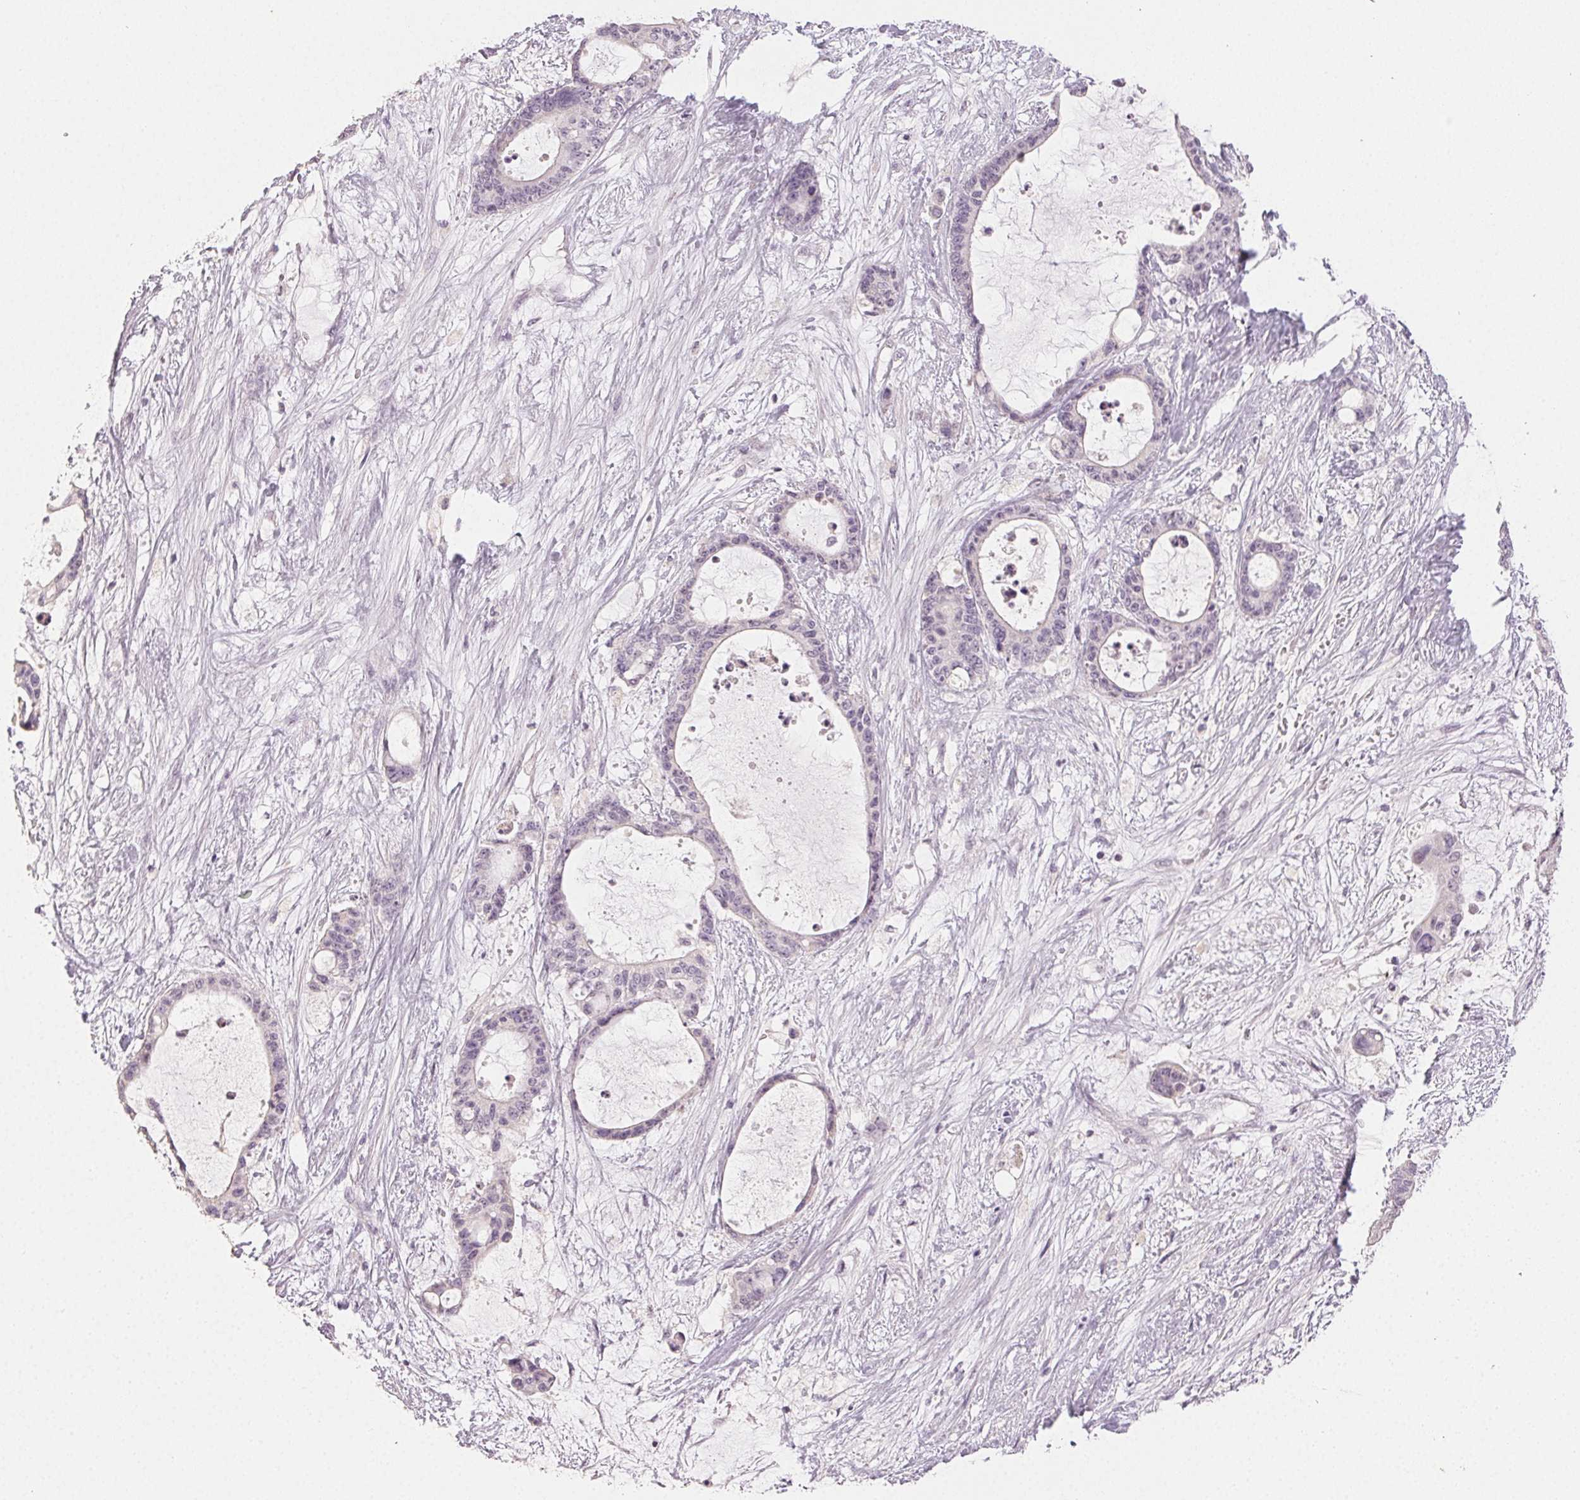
{"staining": {"intensity": "negative", "quantity": "none", "location": "none"}, "tissue": "liver cancer", "cell_type": "Tumor cells", "image_type": "cancer", "snomed": [{"axis": "morphology", "description": "Normal tissue, NOS"}, {"axis": "morphology", "description": "Cholangiocarcinoma"}, {"axis": "topography", "description": "Liver"}, {"axis": "topography", "description": "Peripheral nerve tissue"}], "caption": "An image of liver cancer stained for a protein exhibits no brown staining in tumor cells.", "gene": "LVRN", "patient": {"sex": "female", "age": 73}}